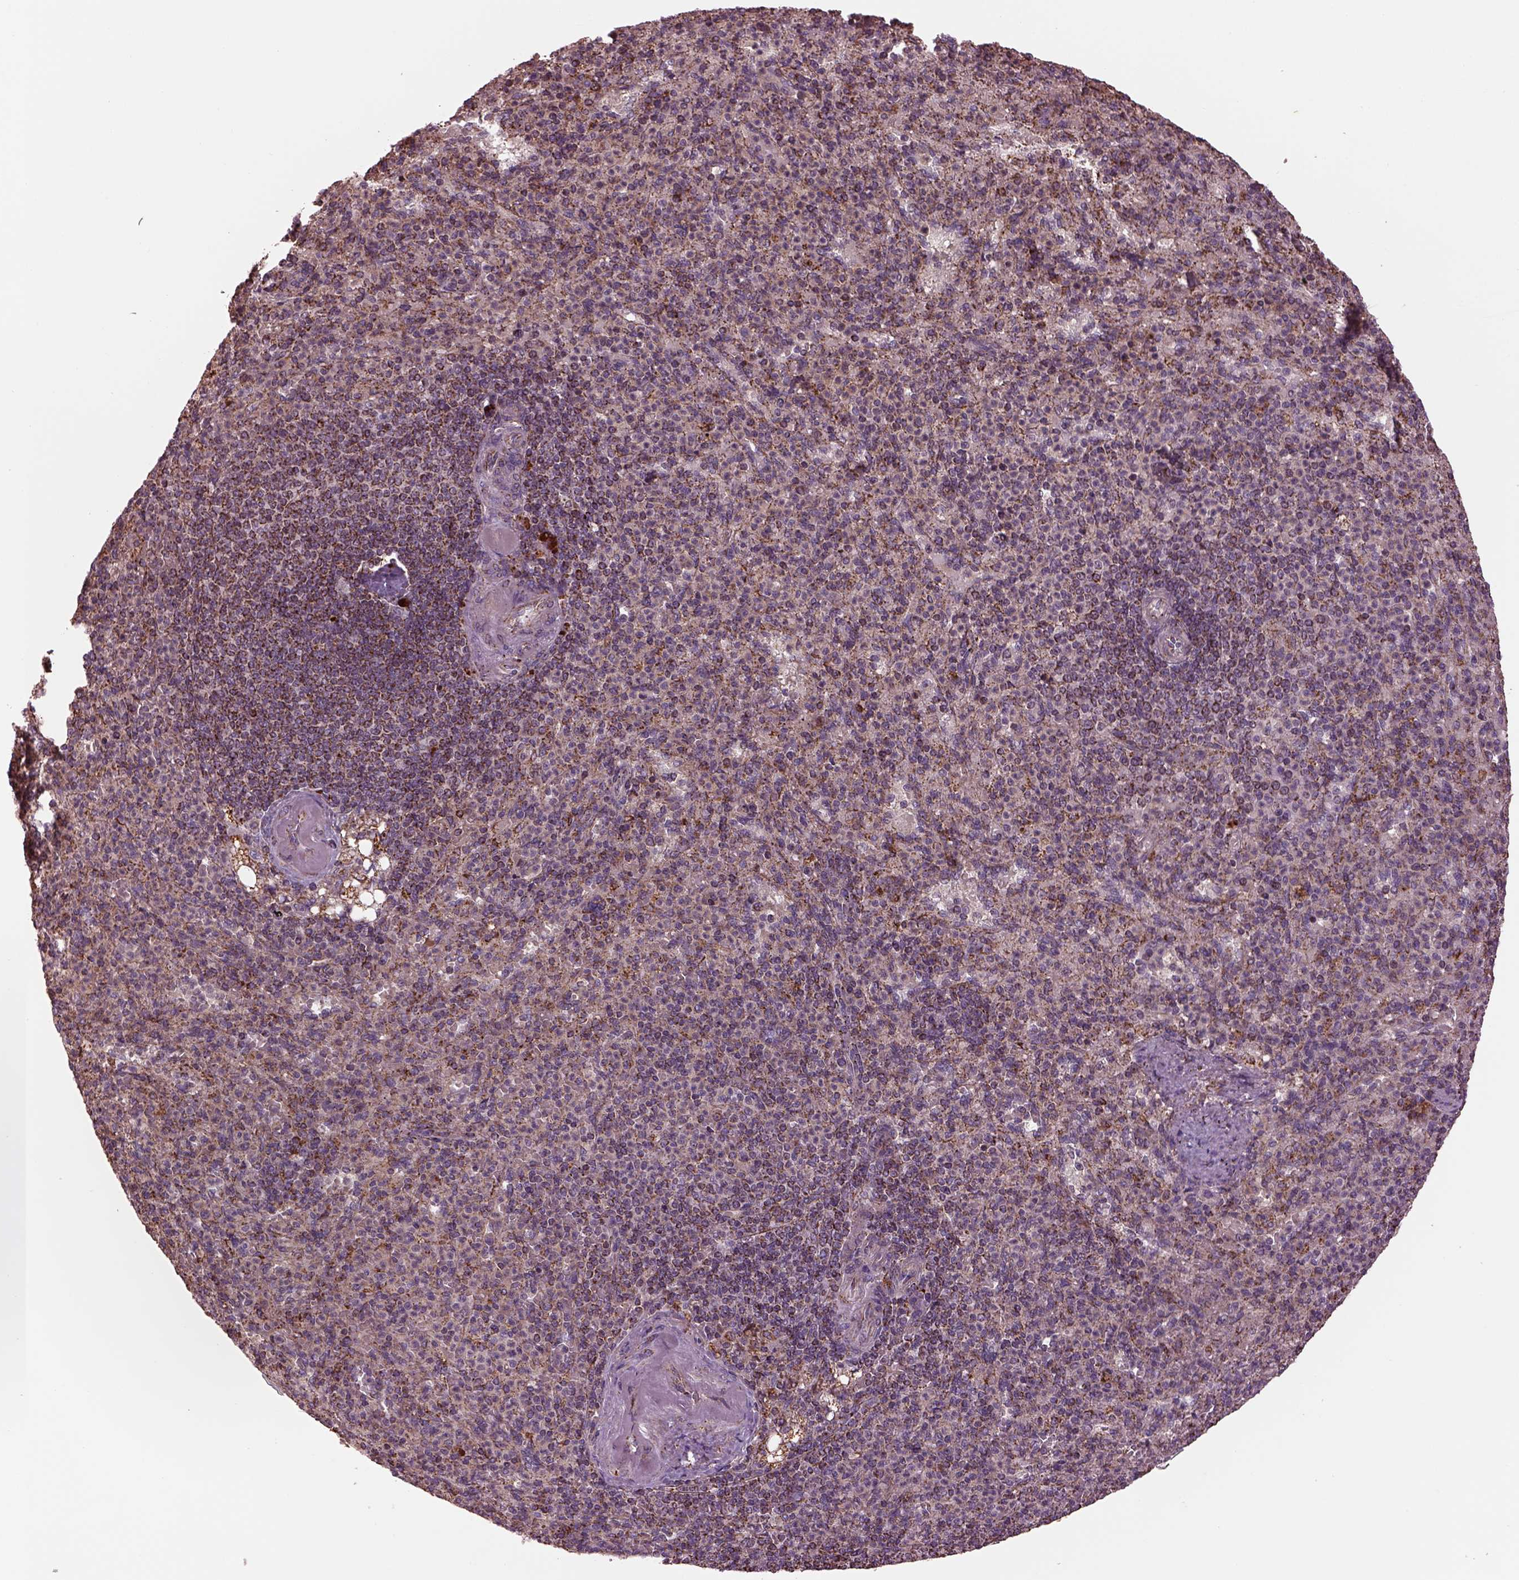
{"staining": {"intensity": "strong", "quantity": "<25%", "location": "cytoplasmic/membranous"}, "tissue": "spleen", "cell_type": "Cells in red pulp", "image_type": "normal", "snomed": [{"axis": "morphology", "description": "Normal tissue, NOS"}, {"axis": "topography", "description": "Spleen"}], "caption": "Immunohistochemistry (DAB (3,3'-diaminobenzidine)) staining of unremarkable spleen shows strong cytoplasmic/membranous protein staining in about <25% of cells in red pulp. The staining was performed using DAB to visualize the protein expression in brown, while the nuclei were stained in blue with hematoxylin (Magnification: 20x).", "gene": "TMEM254", "patient": {"sex": "female", "age": 74}}